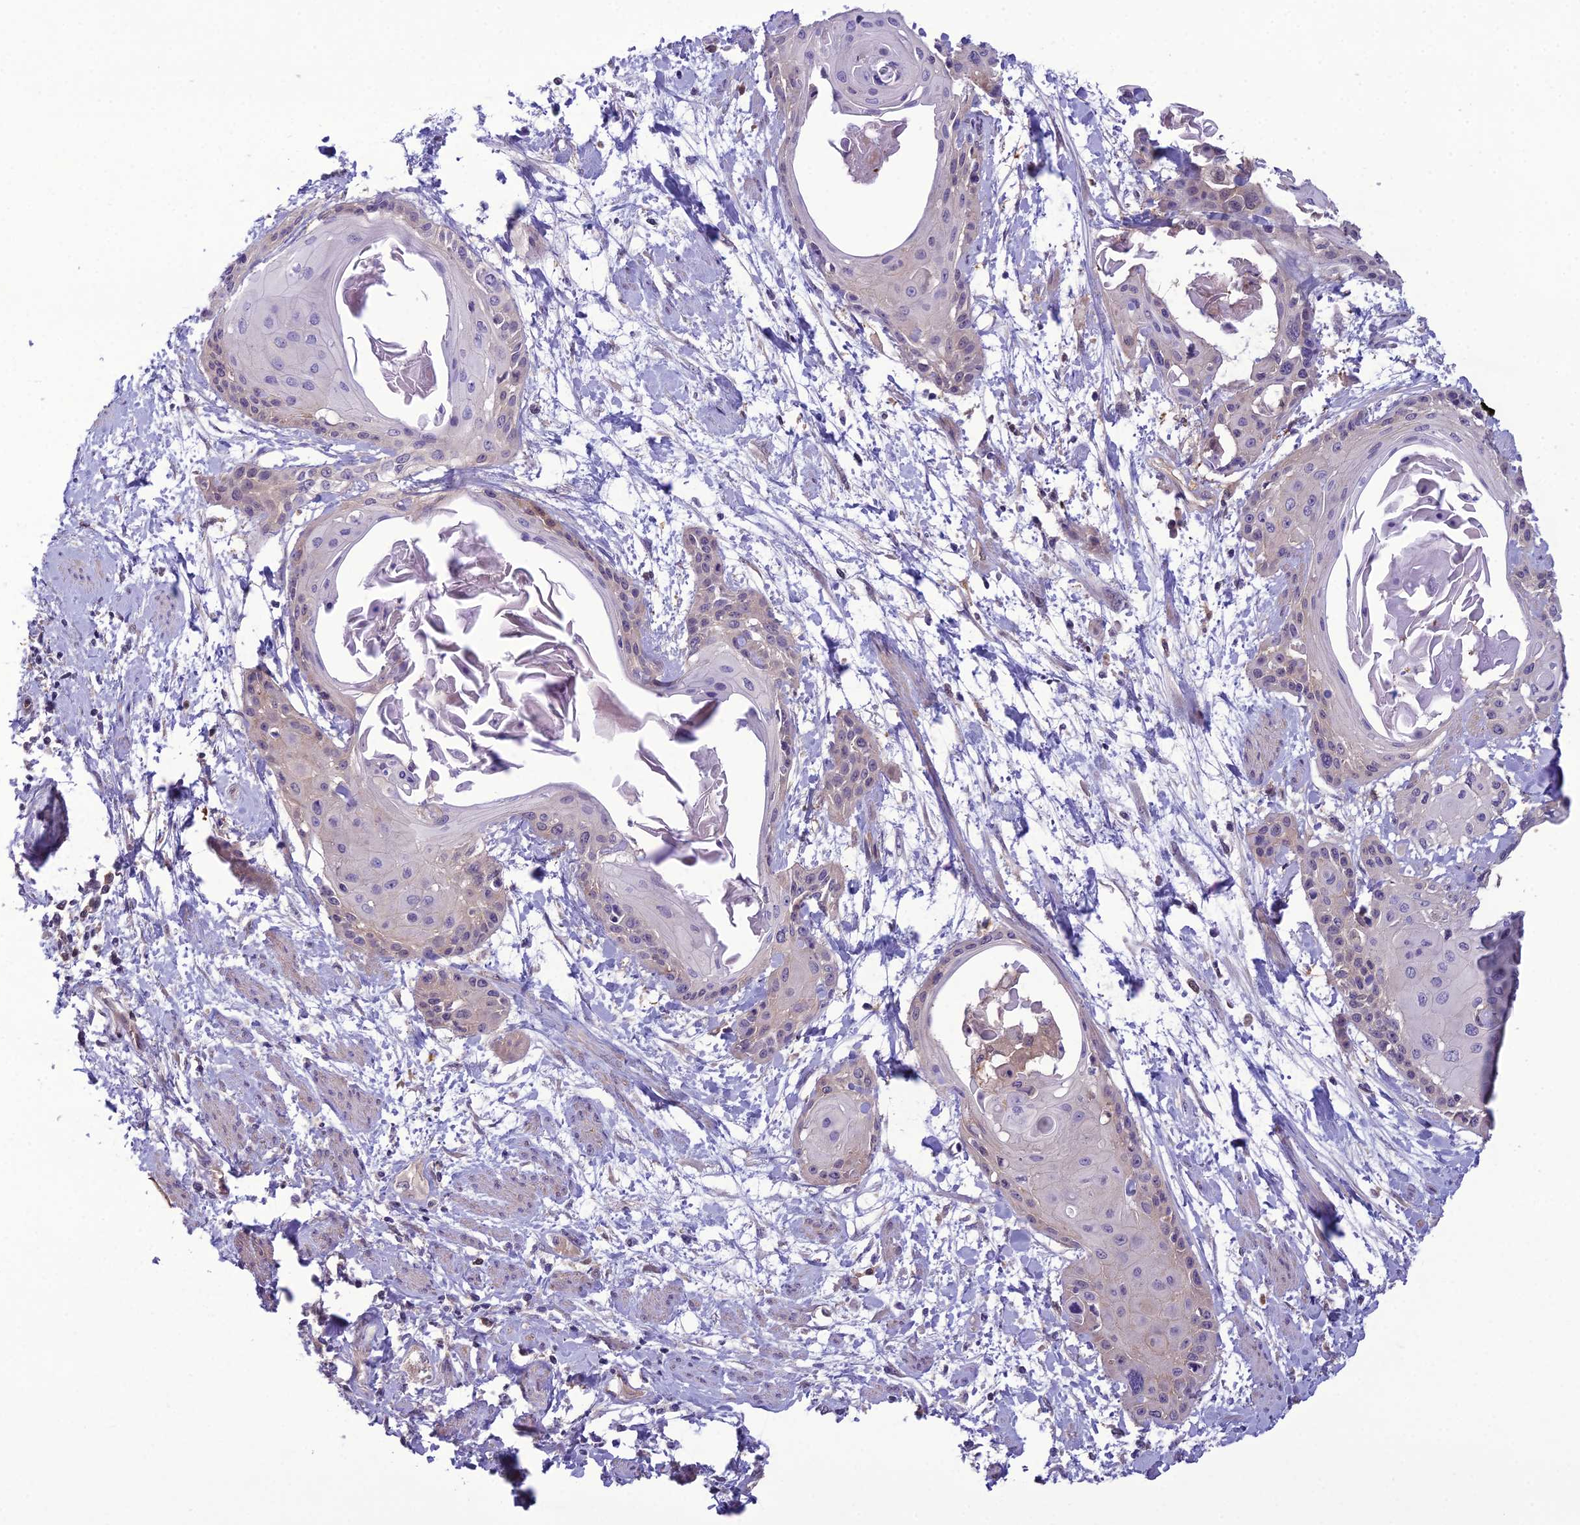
{"staining": {"intensity": "negative", "quantity": "none", "location": "none"}, "tissue": "cervical cancer", "cell_type": "Tumor cells", "image_type": "cancer", "snomed": [{"axis": "morphology", "description": "Squamous cell carcinoma, NOS"}, {"axis": "topography", "description": "Cervix"}], "caption": "Cervical cancer (squamous cell carcinoma) stained for a protein using IHC shows no staining tumor cells.", "gene": "GDF6", "patient": {"sex": "female", "age": 57}}